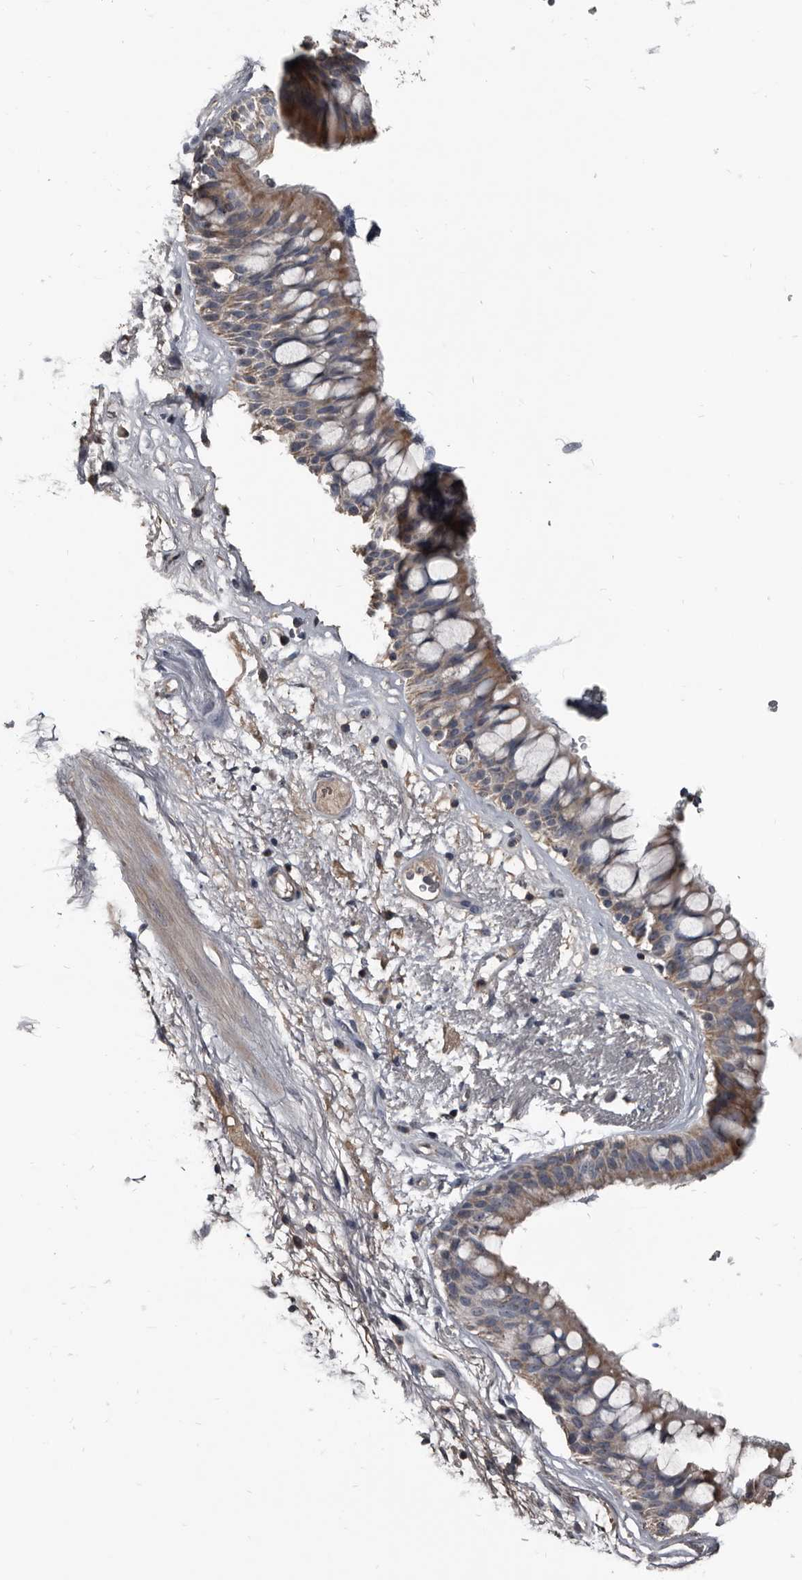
{"staining": {"intensity": "moderate", "quantity": ">75%", "location": "cytoplasmic/membranous"}, "tissue": "bronchus", "cell_type": "Respiratory epithelial cells", "image_type": "normal", "snomed": [{"axis": "morphology", "description": "Normal tissue, NOS"}, {"axis": "morphology", "description": "Squamous cell carcinoma, NOS"}, {"axis": "topography", "description": "Lymph node"}, {"axis": "topography", "description": "Bronchus"}, {"axis": "topography", "description": "Lung"}], "caption": "This photomicrograph exhibits immunohistochemistry staining of normal human bronchus, with medium moderate cytoplasmic/membranous staining in approximately >75% of respiratory epithelial cells.", "gene": "GREB1", "patient": {"sex": "male", "age": 66}}